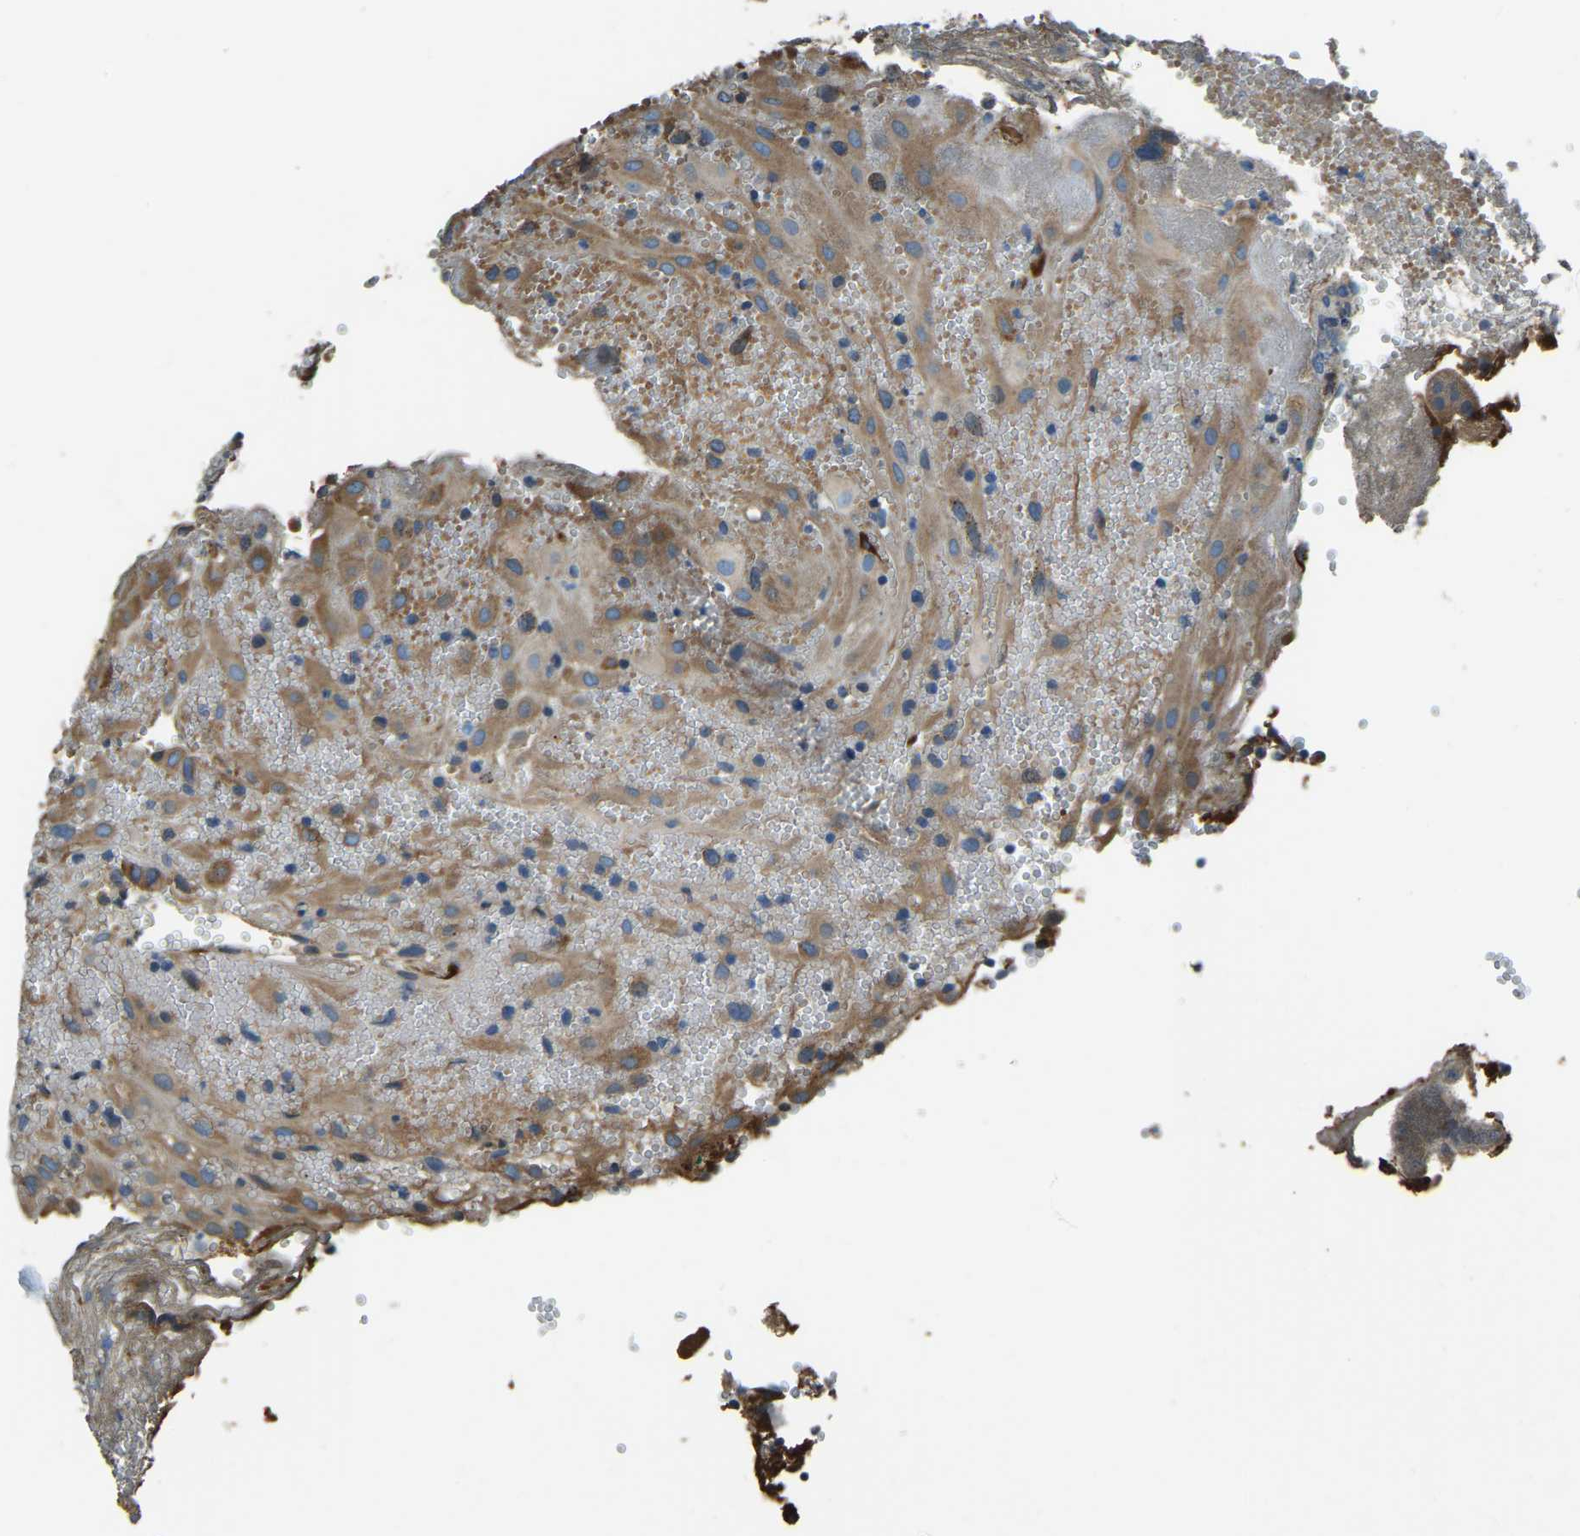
{"staining": {"intensity": "moderate", "quantity": ">75%", "location": "cytoplasmic/membranous"}, "tissue": "placenta", "cell_type": "Decidual cells", "image_type": "normal", "snomed": [{"axis": "morphology", "description": "Normal tissue, NOS"}, {"axis": "topography", "description": "Placenta"}], "caption": "Brown immunohistochemical staining in normal placenta shows moderate cytoplasmic/membranous staining in approximately >75% of decidual cells.", "gene": "COL3A1", "patient": {"sex": "female", "age": 18}}